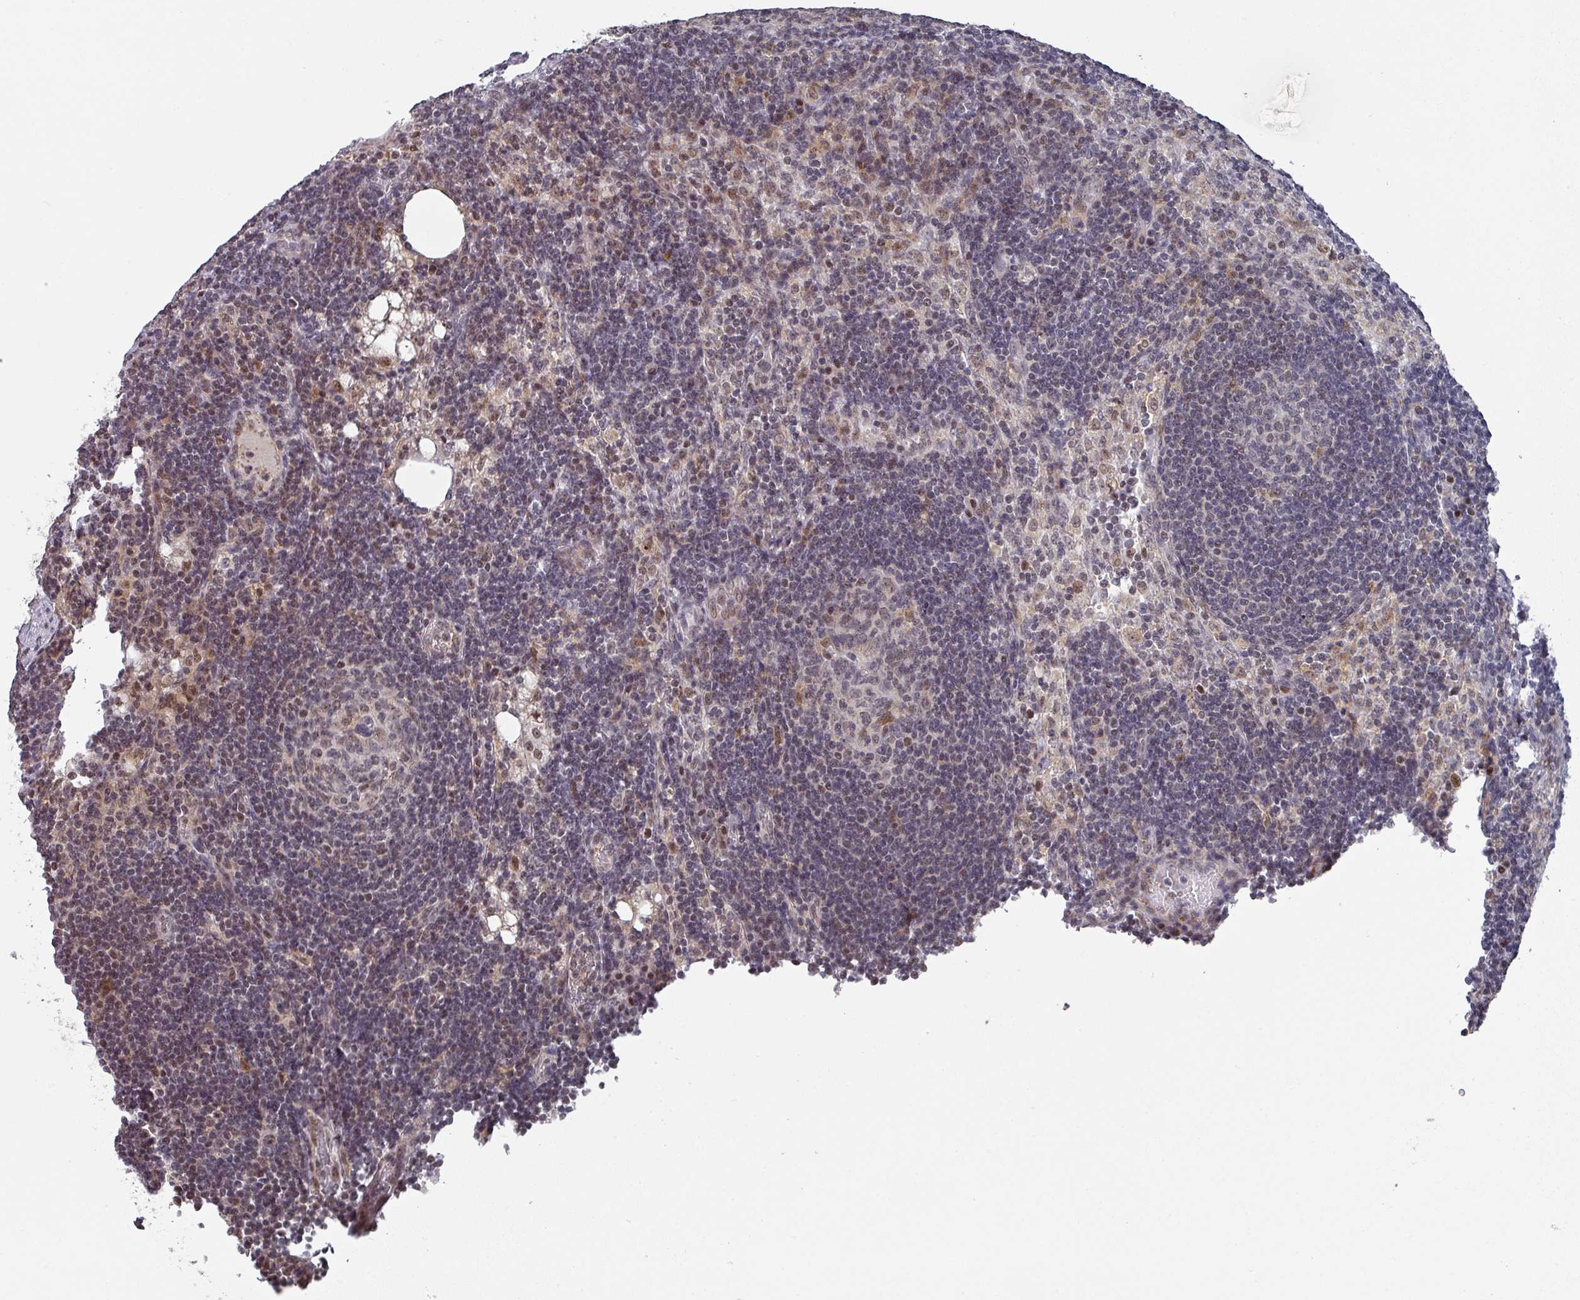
{"staining": {"intensity": "weak", "quantity": ">75%", "location": "nuclear"}, "tissue": "lymph node", "cell_type": "Germinal center cells", "image_type": "normal", "snomed": [{"axis": "morphology", "description": "Normal tissue, NOS"}, {"axis": "topography", "description": "Lymph node"}], "caption": "Germinal center cells demonstrate low levels of weak nuclear expression in about >75% of cells in unremarkable human lymph node.", "gene": "ZNF654", "patient": {"sex": "female", "age": 73}}